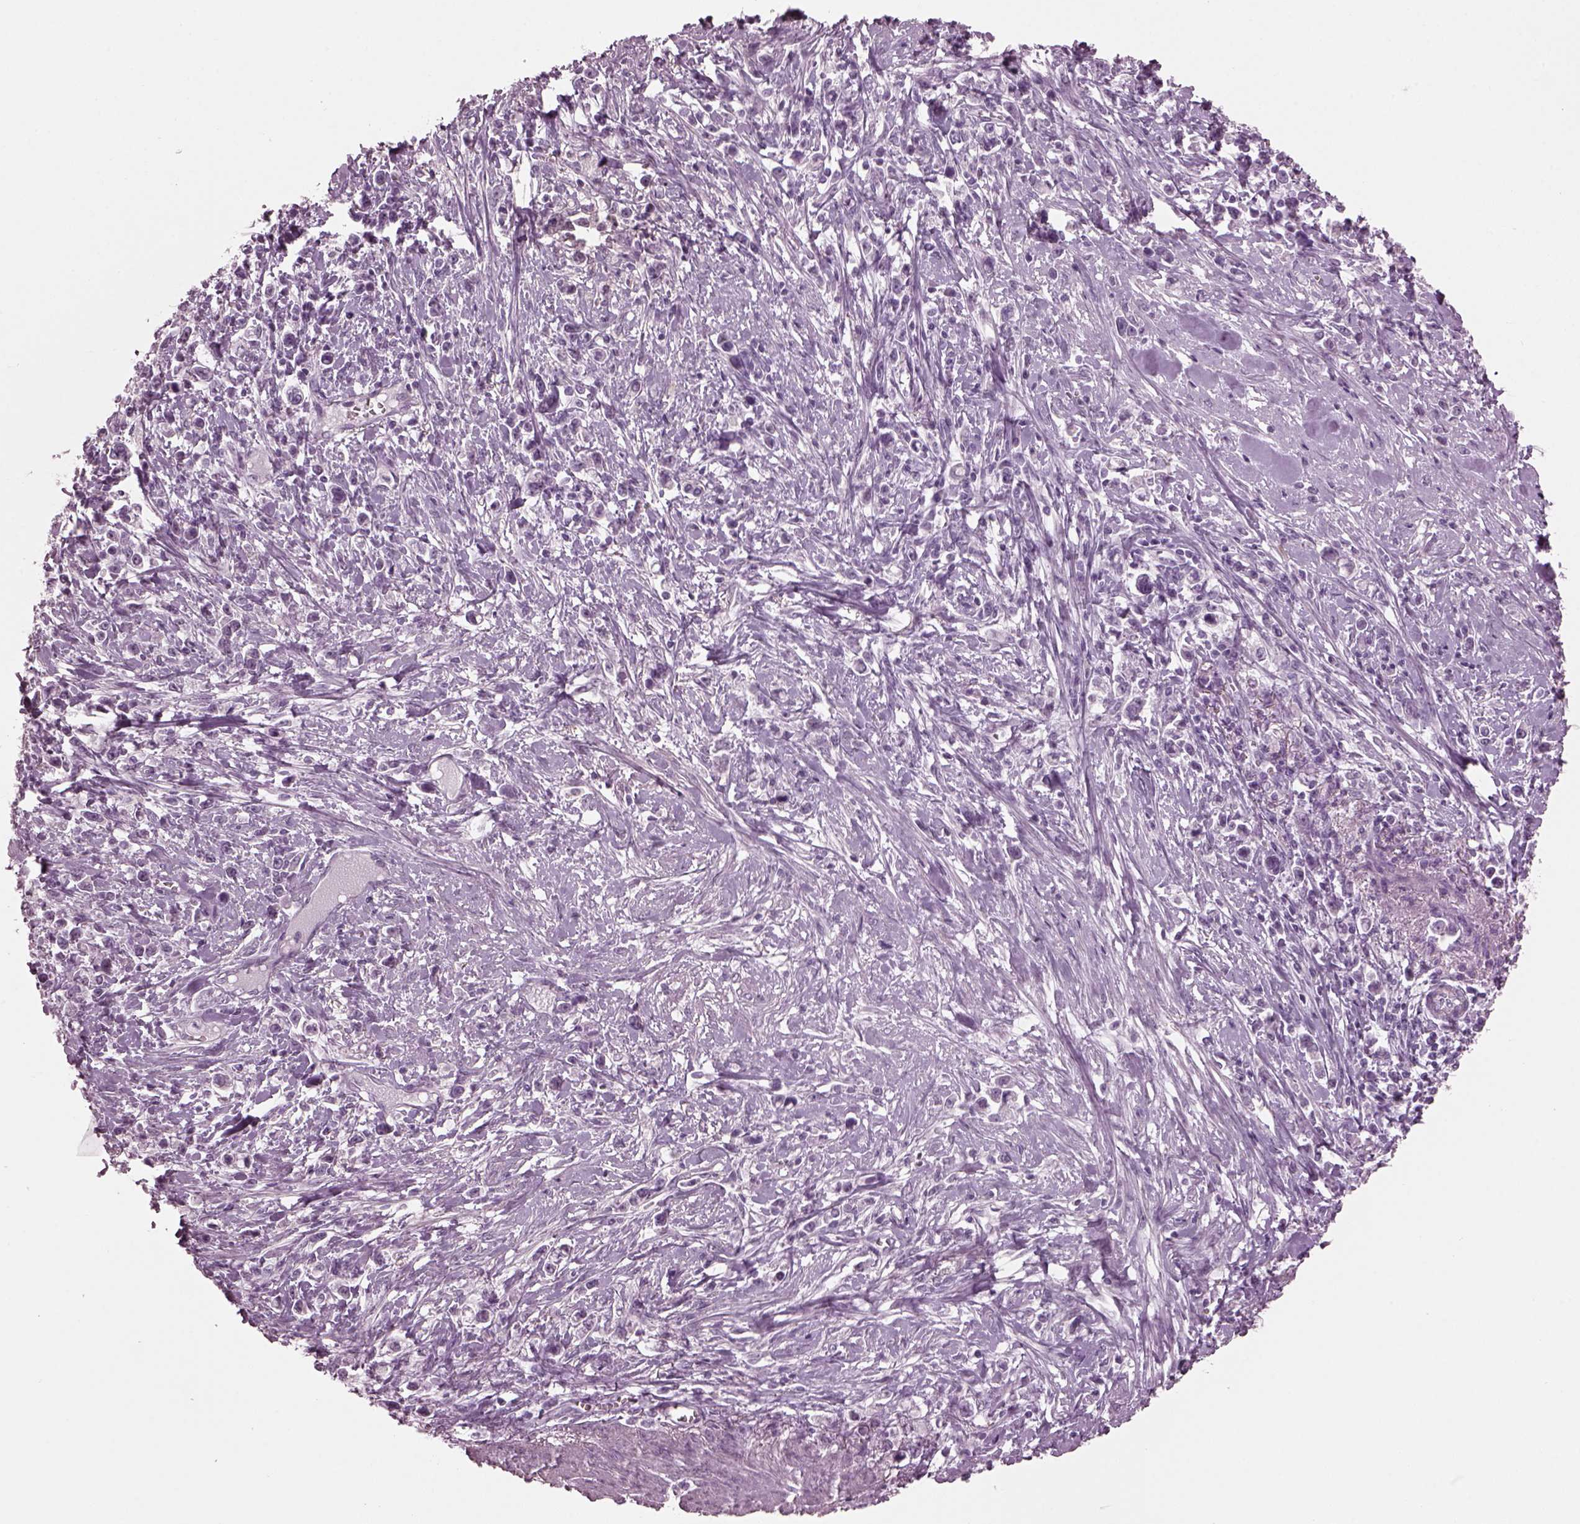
{"staining": {"intensity": "negative", "quantity": "none", "location": "none"}, "tissue": "stomach cancer", "cell_type": "Tumor cells", "image_type": "cancer", "snomed": [{"axis": "morphology", "description": "Adenocarcinoma, NOS"}, {"axis": "topography", "description": "Stomach"}], "caption": "This histopathology image is of stomach cancer stained with immunohistochemistry to label a protein in brown with the nuclei are counter-stained blue. There is no staining in tumor cells.", "gene": "SLC6A17", "patient": {"sex": "male", "age": 63}}